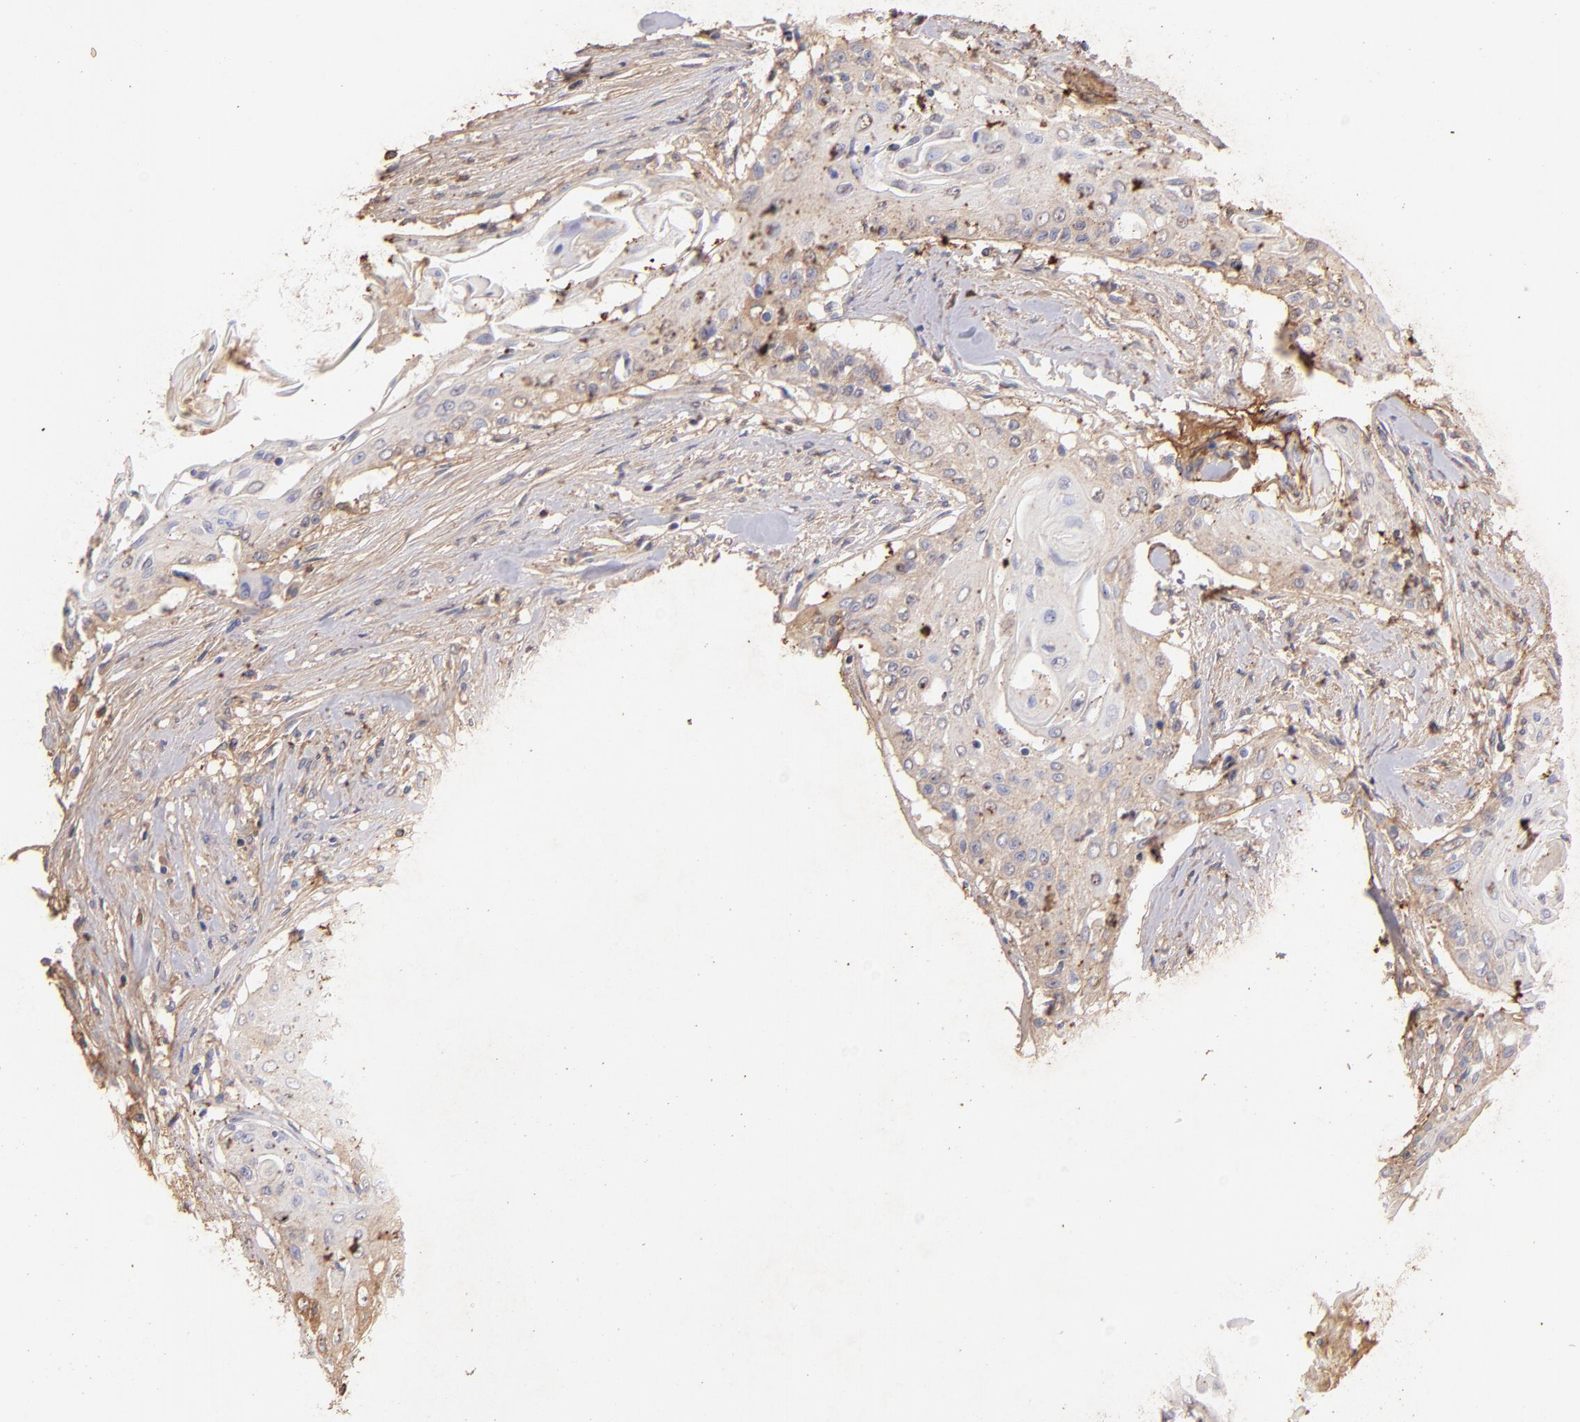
{"staining": {"intensity": "weak", "quantity": "25%-75%", "location": "cytoplasmic/membranous"}, "tissue": "head and neck cancer", "cell_type": "Tumor cells", "image_type": "cancer", "snomed": [{"axis": "morphology", "description": "Squamous cell carcinoma, NOS"}, {"axis": "morphology", "description": "Squamous cell carcinoma, metastatic, NOS"}, {"axis": "topography", "description": "Lymph node"}, {"axis": "topography", "description": "Salivary gland"}, {"axis": "topography", "description": "Head-Neck"}], "caption": "Protein staining by IHC demonstrates weak cytoplasmic/membranous staining in approximately 25%-75% of tumor cells in head and neck cancer (metastatic squamous cell carcinoma).", "gene": "FGB", "patient": {"sex": "female", "age": 74}}